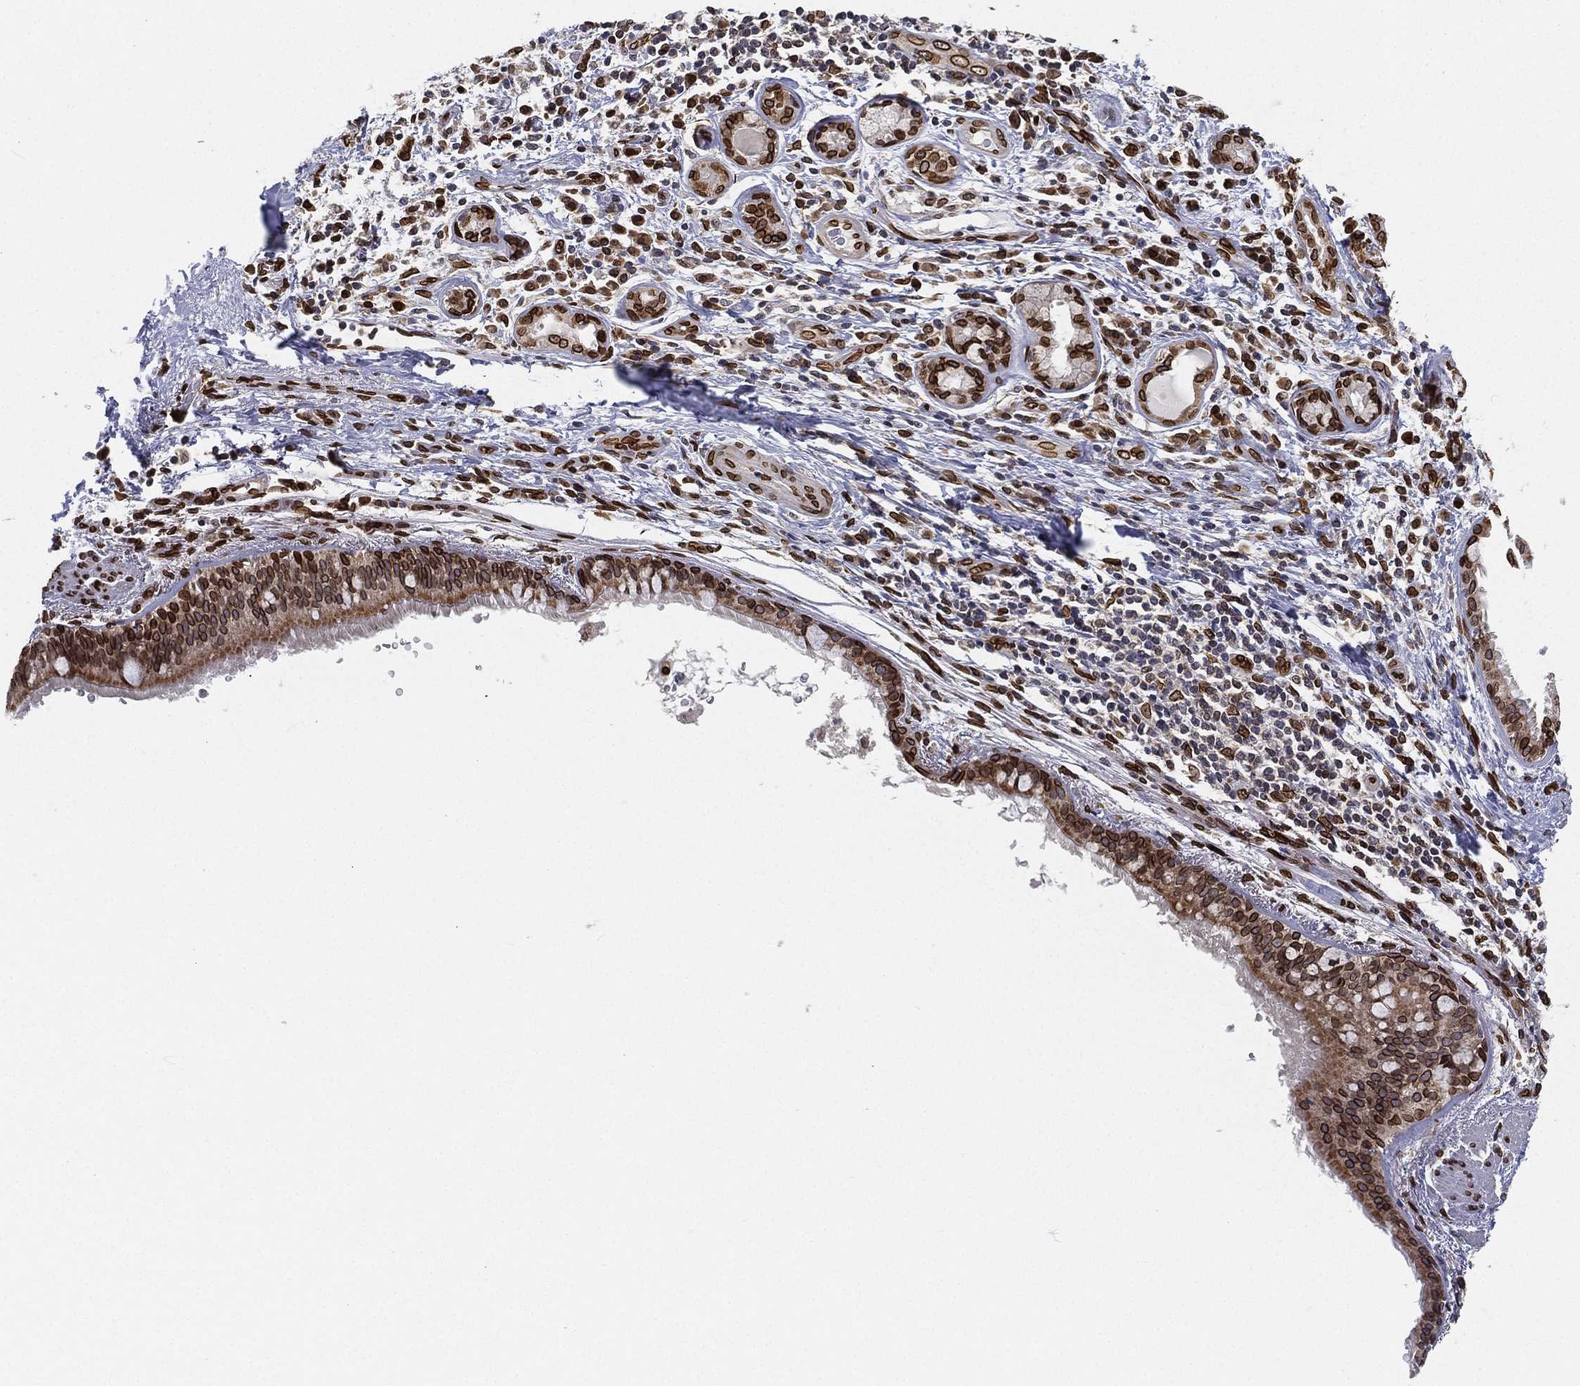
{"staining": {"intensity": "strong", "quantity": ">75%", "location": "cytoplasmic/membranous,nuclear"}, "tissue": "bronchus", "cell_type": "Respiratory epithelial cells", "image_type": "normal", "snomed": [{"axis": "morphology", "description": "Normal tissue, NOS"}, {"axis": "morphology", "description": "Squamous cell carcinoma, NOS"}, {"axis": "topography", "description": "Bronchus"}, {"axis": "topography", "description": "Lung"}], "caption": "Immunohistochemical staining of unremarkable bronchus displays high levels of strong cytoplasmic/membranous,nuclear expression in approximately >75% of respiratory epithelial cells.", "gene": "PALB2", "patient": {"sex": "male", "age": 69}}